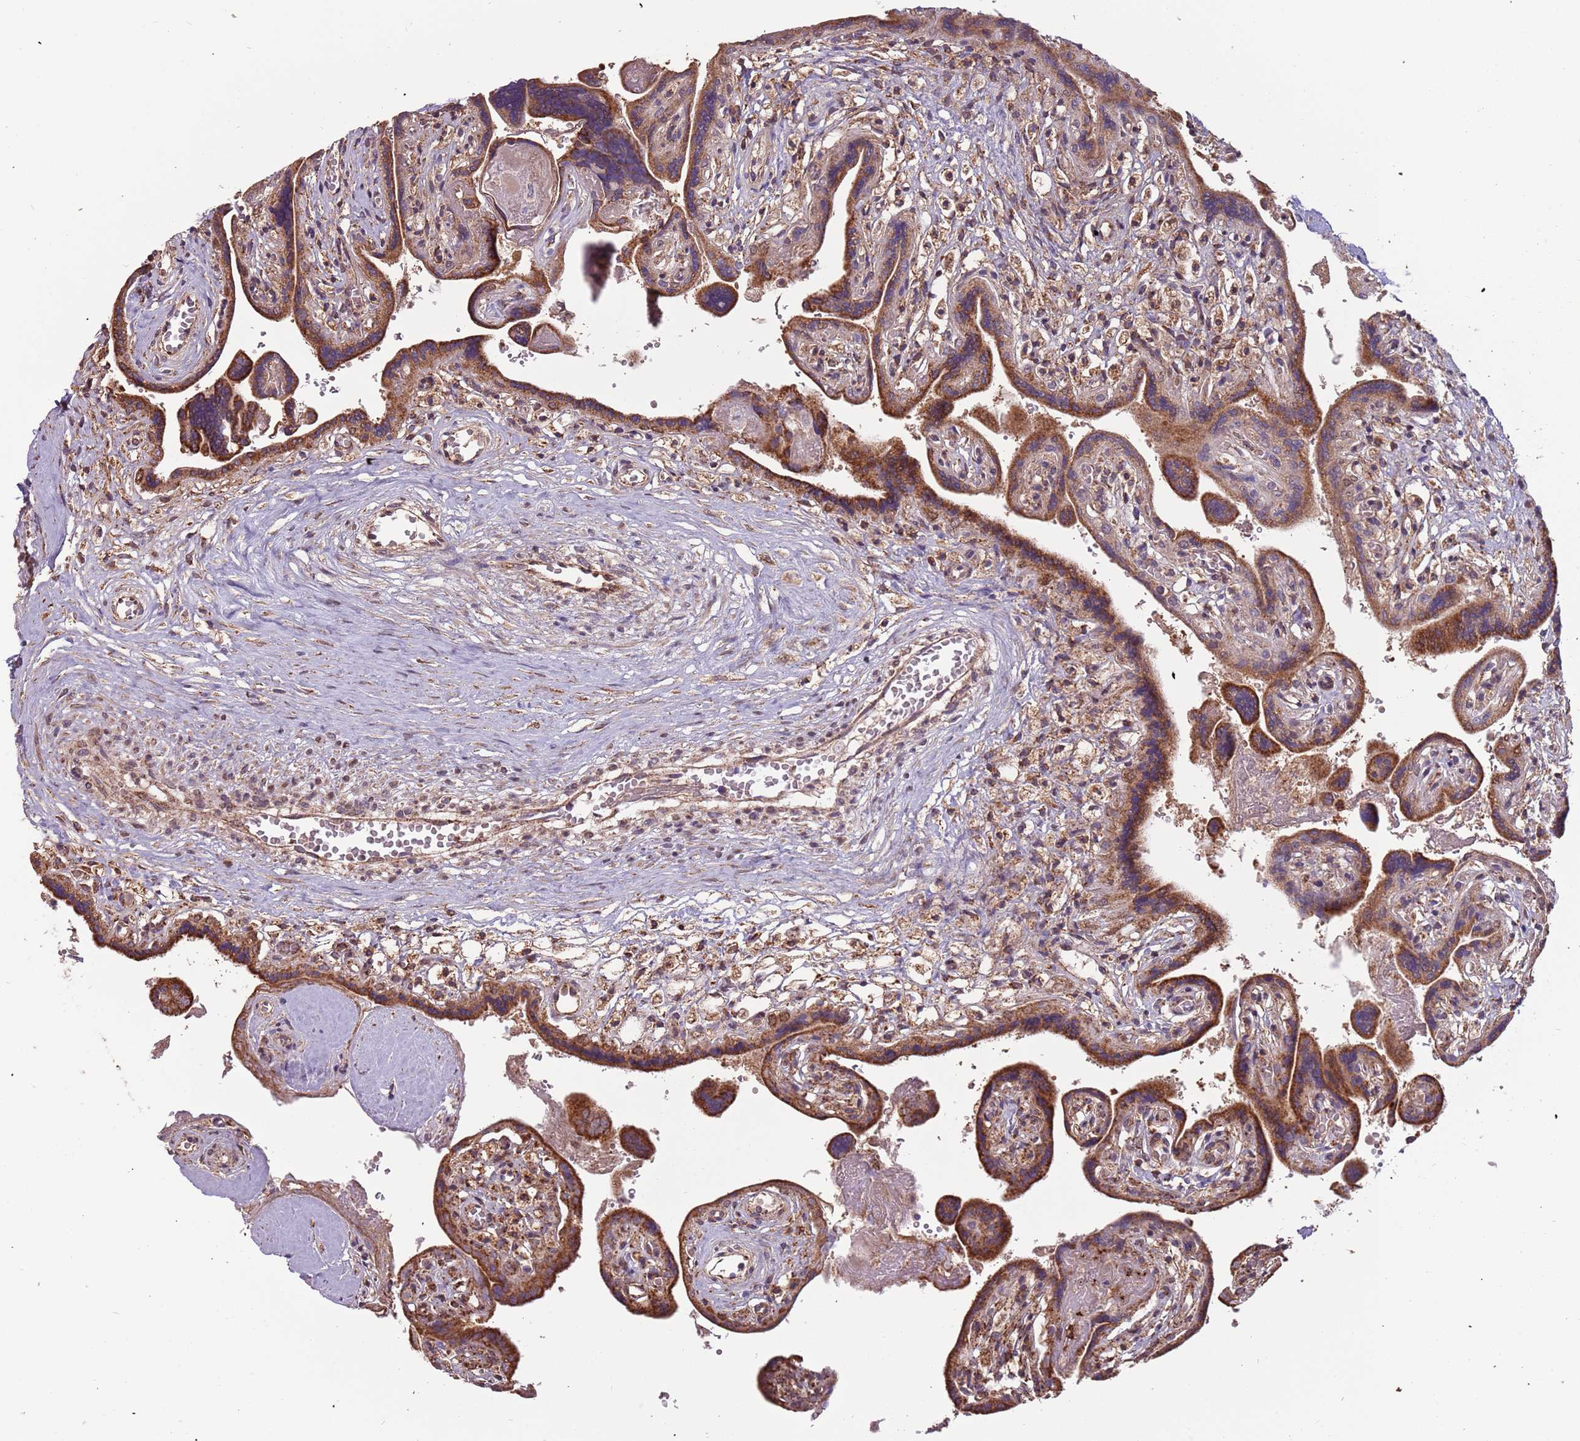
{"staining": {"intensity": "strong", "quantity": ">75%", "location": "cytoplasmic/membranous"}, "tissue": "placenta", "cell_type": "Trophoblastic cells", "image_type": "normal", "snomed": [{"axis": "morphology", "description": "Normal tissue, NOS"}, {"axis": "topography", "description": "Placenta"}], "caption": "A micrograph of placenta stained for a protein exhibits strong cytoplasmic/membranous brown staining in trophoblastic cells. The staining was performed using DAB, with brown indicating positive protein expression. Nuclei are stained blue with hematoxylin.", "gene": "IL17RD", "patient": {"sex": "female", "age": 37}}